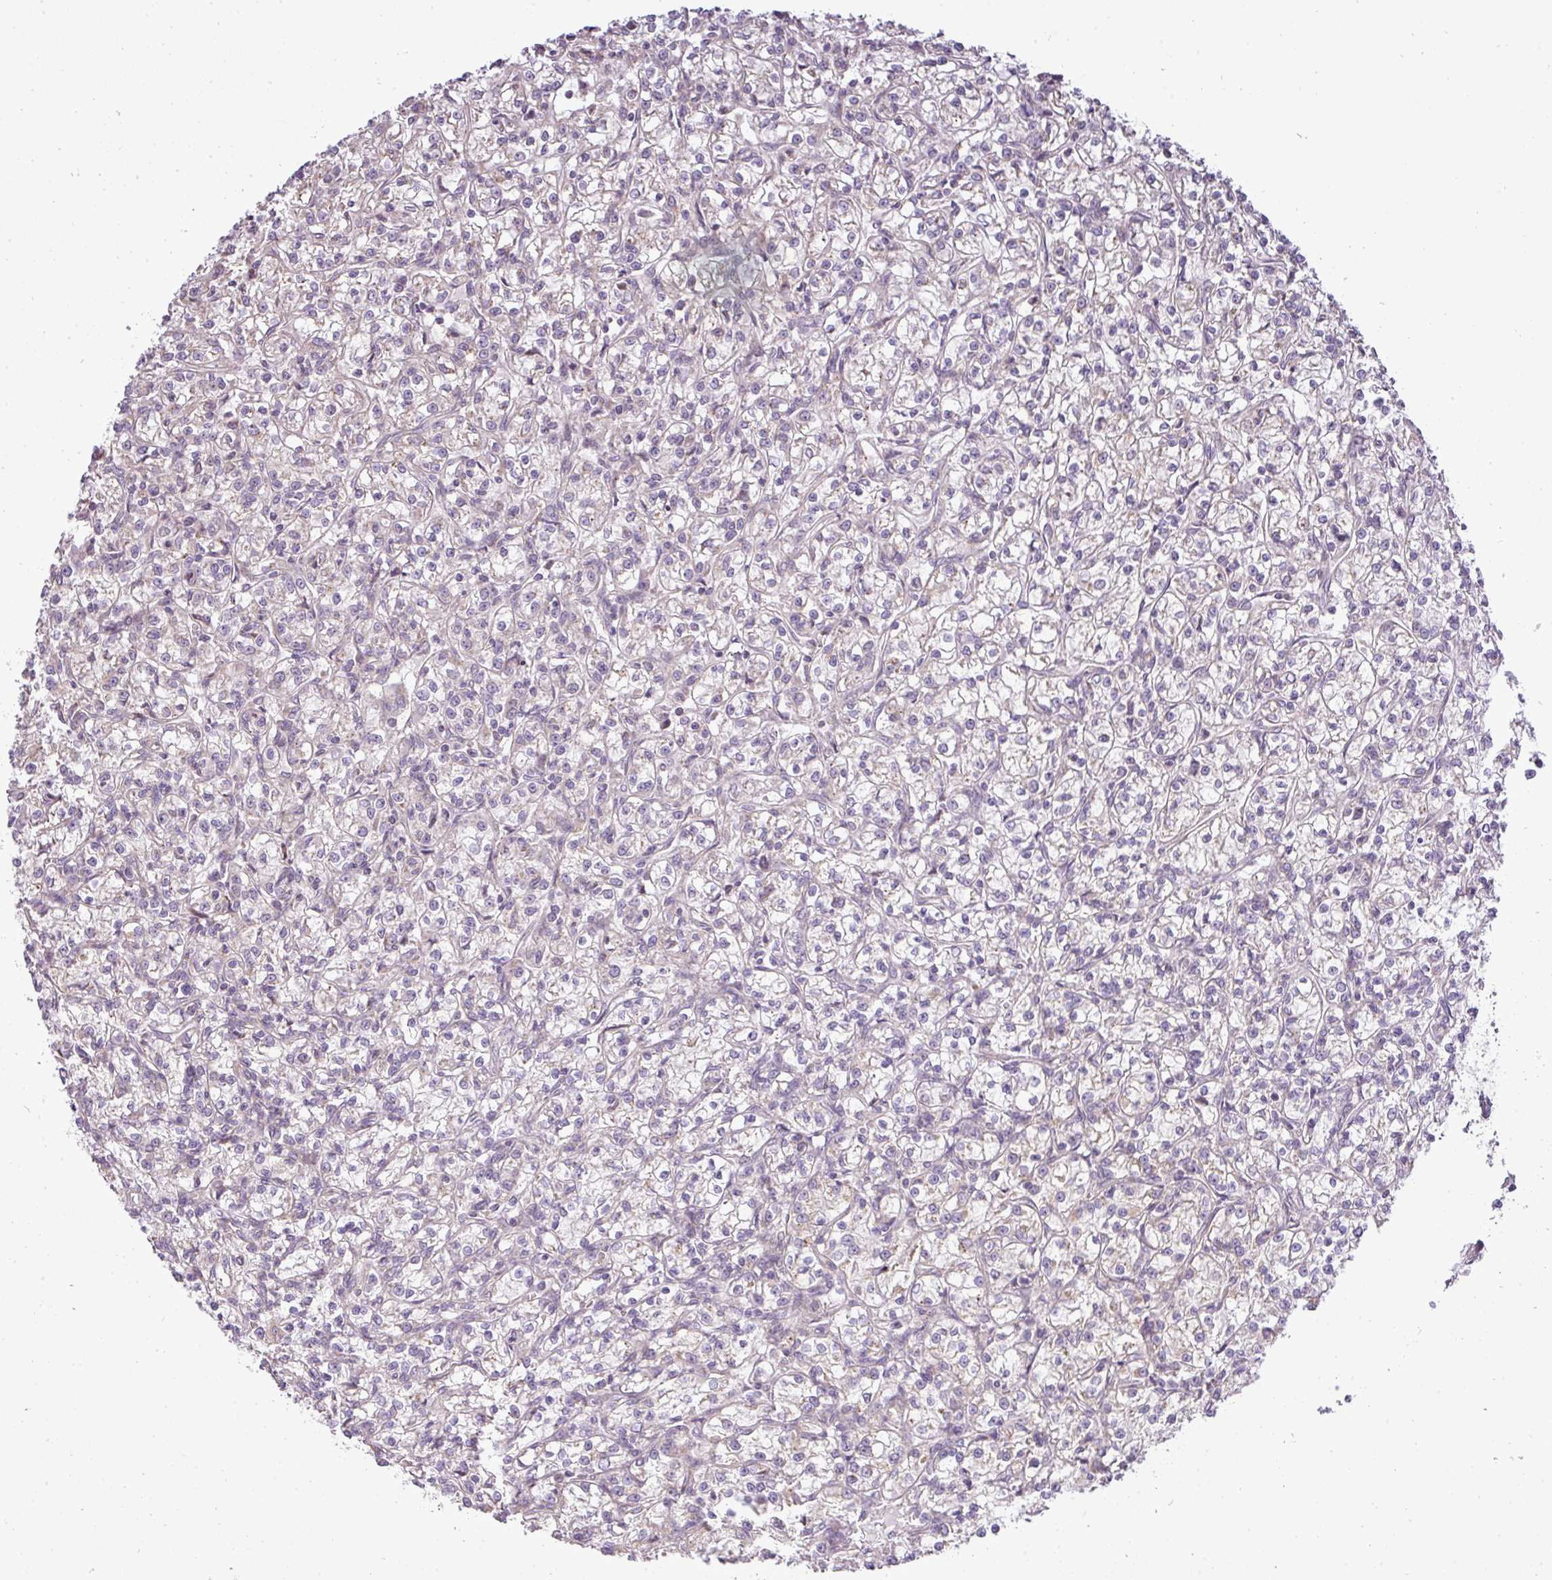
{"staining": {"intensity": "negative", "quantity": "none", "location": "none"}, "tissue": "renal cancer", "cell_type": "Tumor cells", "image_type": "cancer", "snomed": [{"axis": "morphology", "description": "Adenocarcinoma, NOS"}, {"axis": "topography", "description": "Kidney"}], "caption": "The photomicrograph displays no significant positivity in tumor cells of adenocarcinoma (renal). (DAB (3,3'-diaminobenzidine) IHC visualized using brightfield microscopy, high magnification).", "gene": "ZDHHC1", "patient": {"sex": "female", "age": 59}}